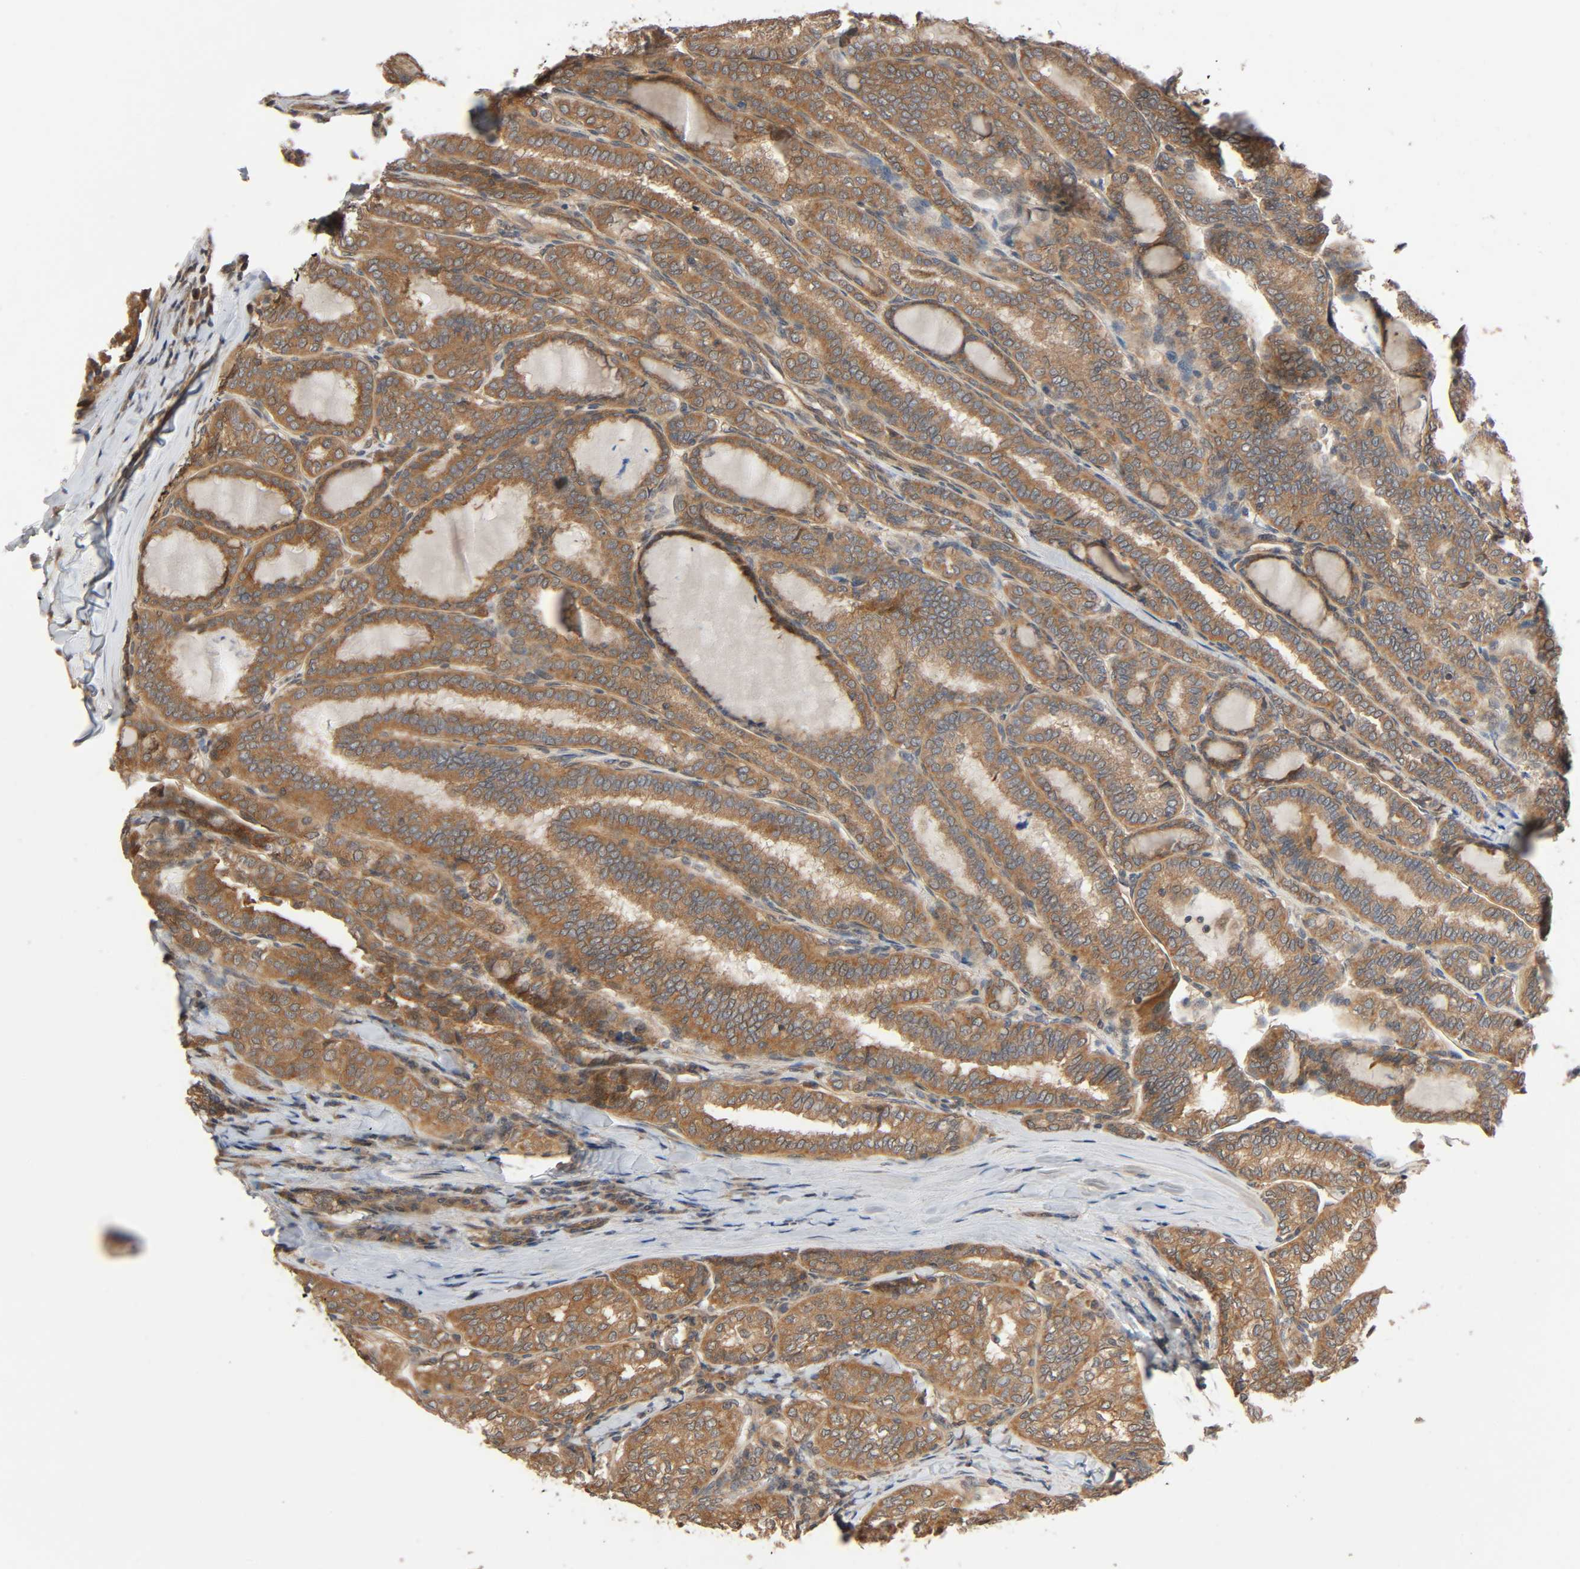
{"staining": {"intensity": "moderate", "quantity": ">75%", "location": "cytoplasmic/membranous"}, "tissue": "thyroid cancer", "cell_type": "Tumor cells", "image_type": "cancer", "snomed": [{"axis": "morphology", "description": "Papillary adenocarcinoma, NOS"}, {"axis": "topography", "description": "Thyroid gland"}], "caption": "A histopathology image of human thyroid cancer (papillary adenocarcinoma) stained for a protein demonstrates moderate cytoplasmic/membranous brown staining in tumor cells. Ihc stains the protein of interest in brown and the nuclei are stained blue.", "gene": "PPP2R1B", "patient": {"sex": "female", "age": 30}}